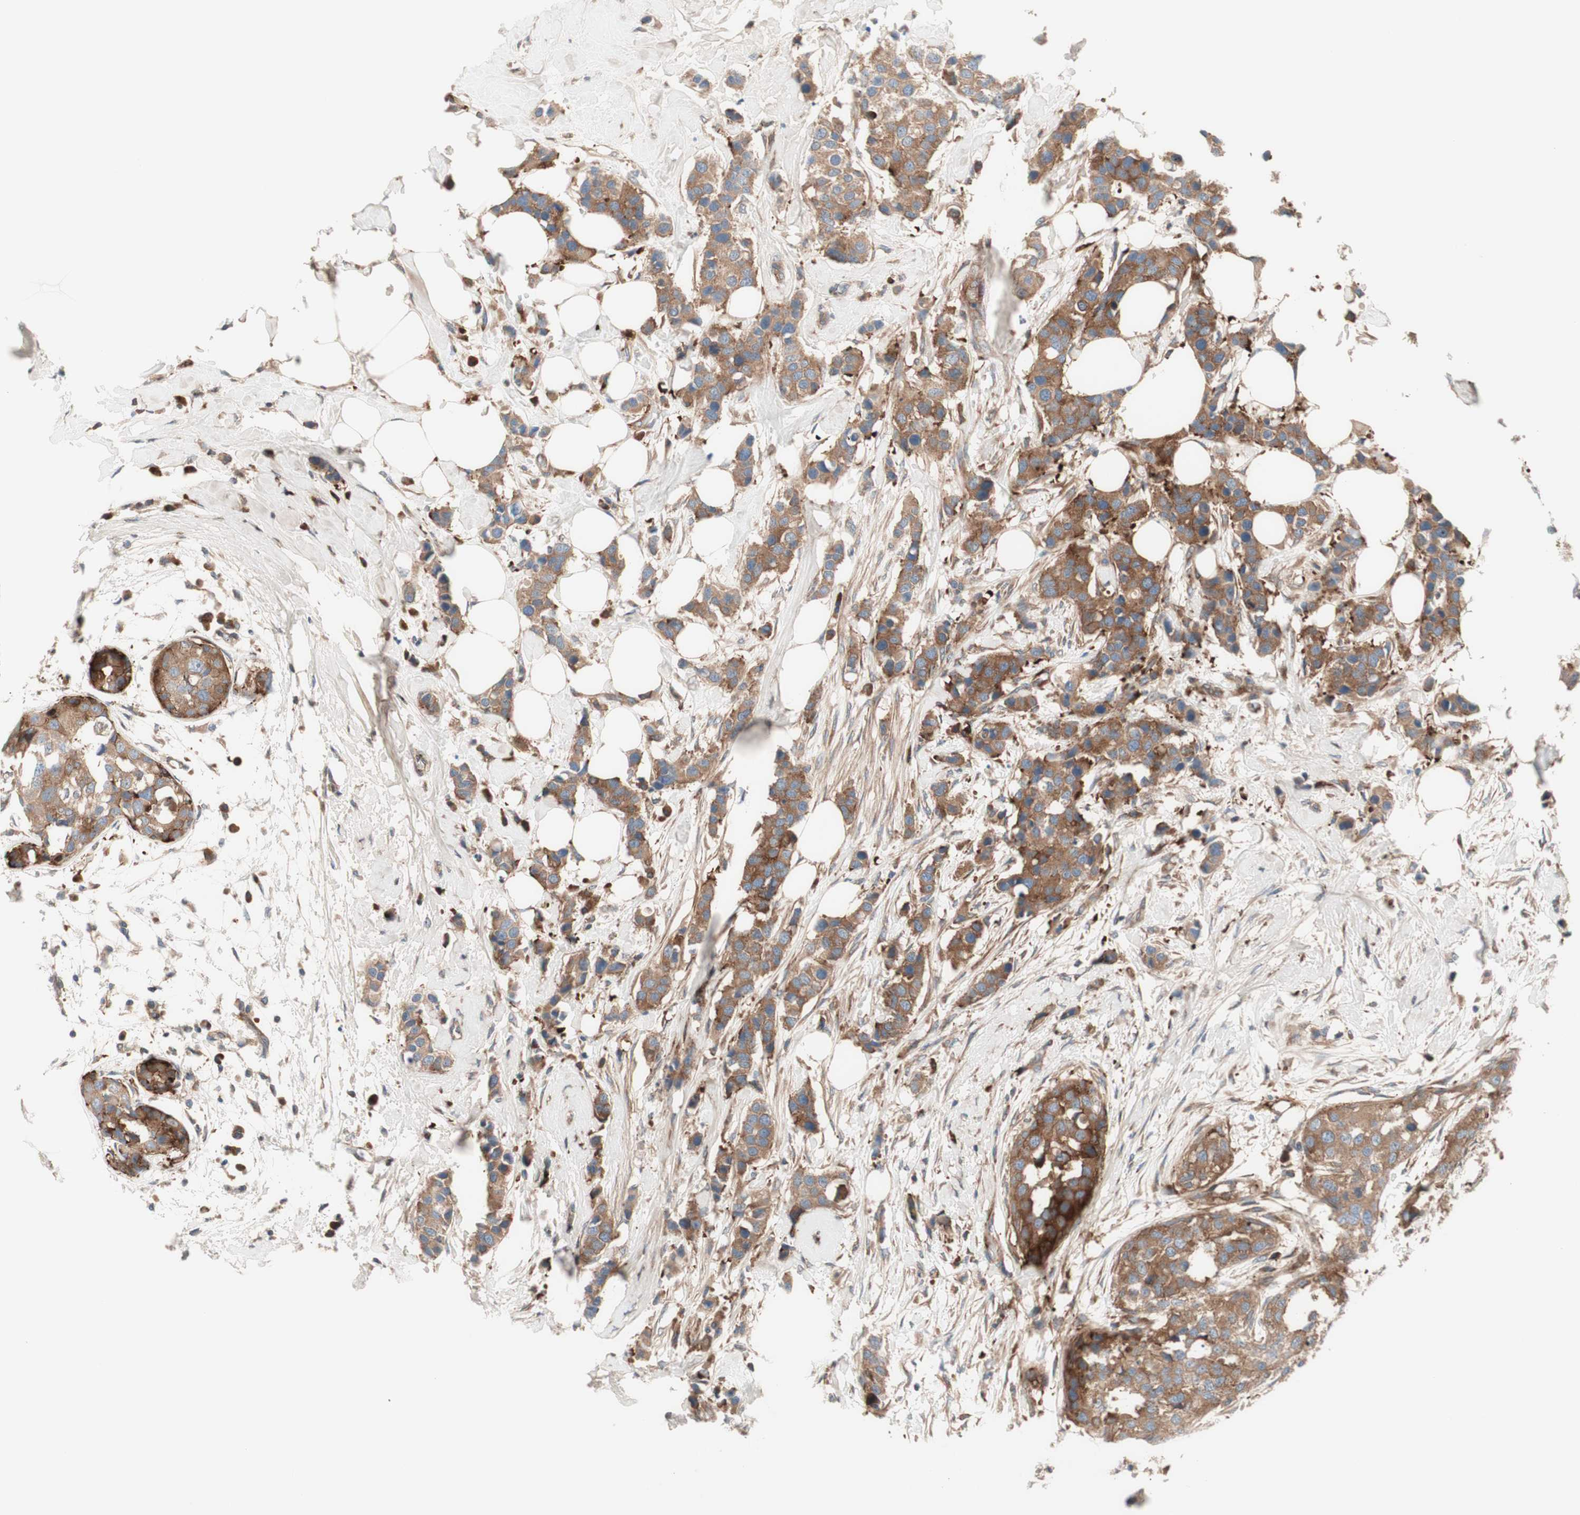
{"staining": {"intensity": "moderate", "quantity": ">75%", "location": "cytoplasmic/membranous"}, "tissue": "breast cancer", "cell_type": "Tumor cells", "image_type": "cancer", "snomed": [{"axis": "morphology", "description": "Normal tissue, NOS"}, {"axis": "morphology", "description": "Duct carcinoma"}, {"axis": "topography", "description": "Breast"}], "caption": "This micrograph demonstrates IHC staining of breast infiltrating ductal carcinoma, with medium moderate cytoplasmic/membranous expression in about >75% of tumor cells.", "gene": "CCN4", "patient": {"sex": "female", "age": 50}}